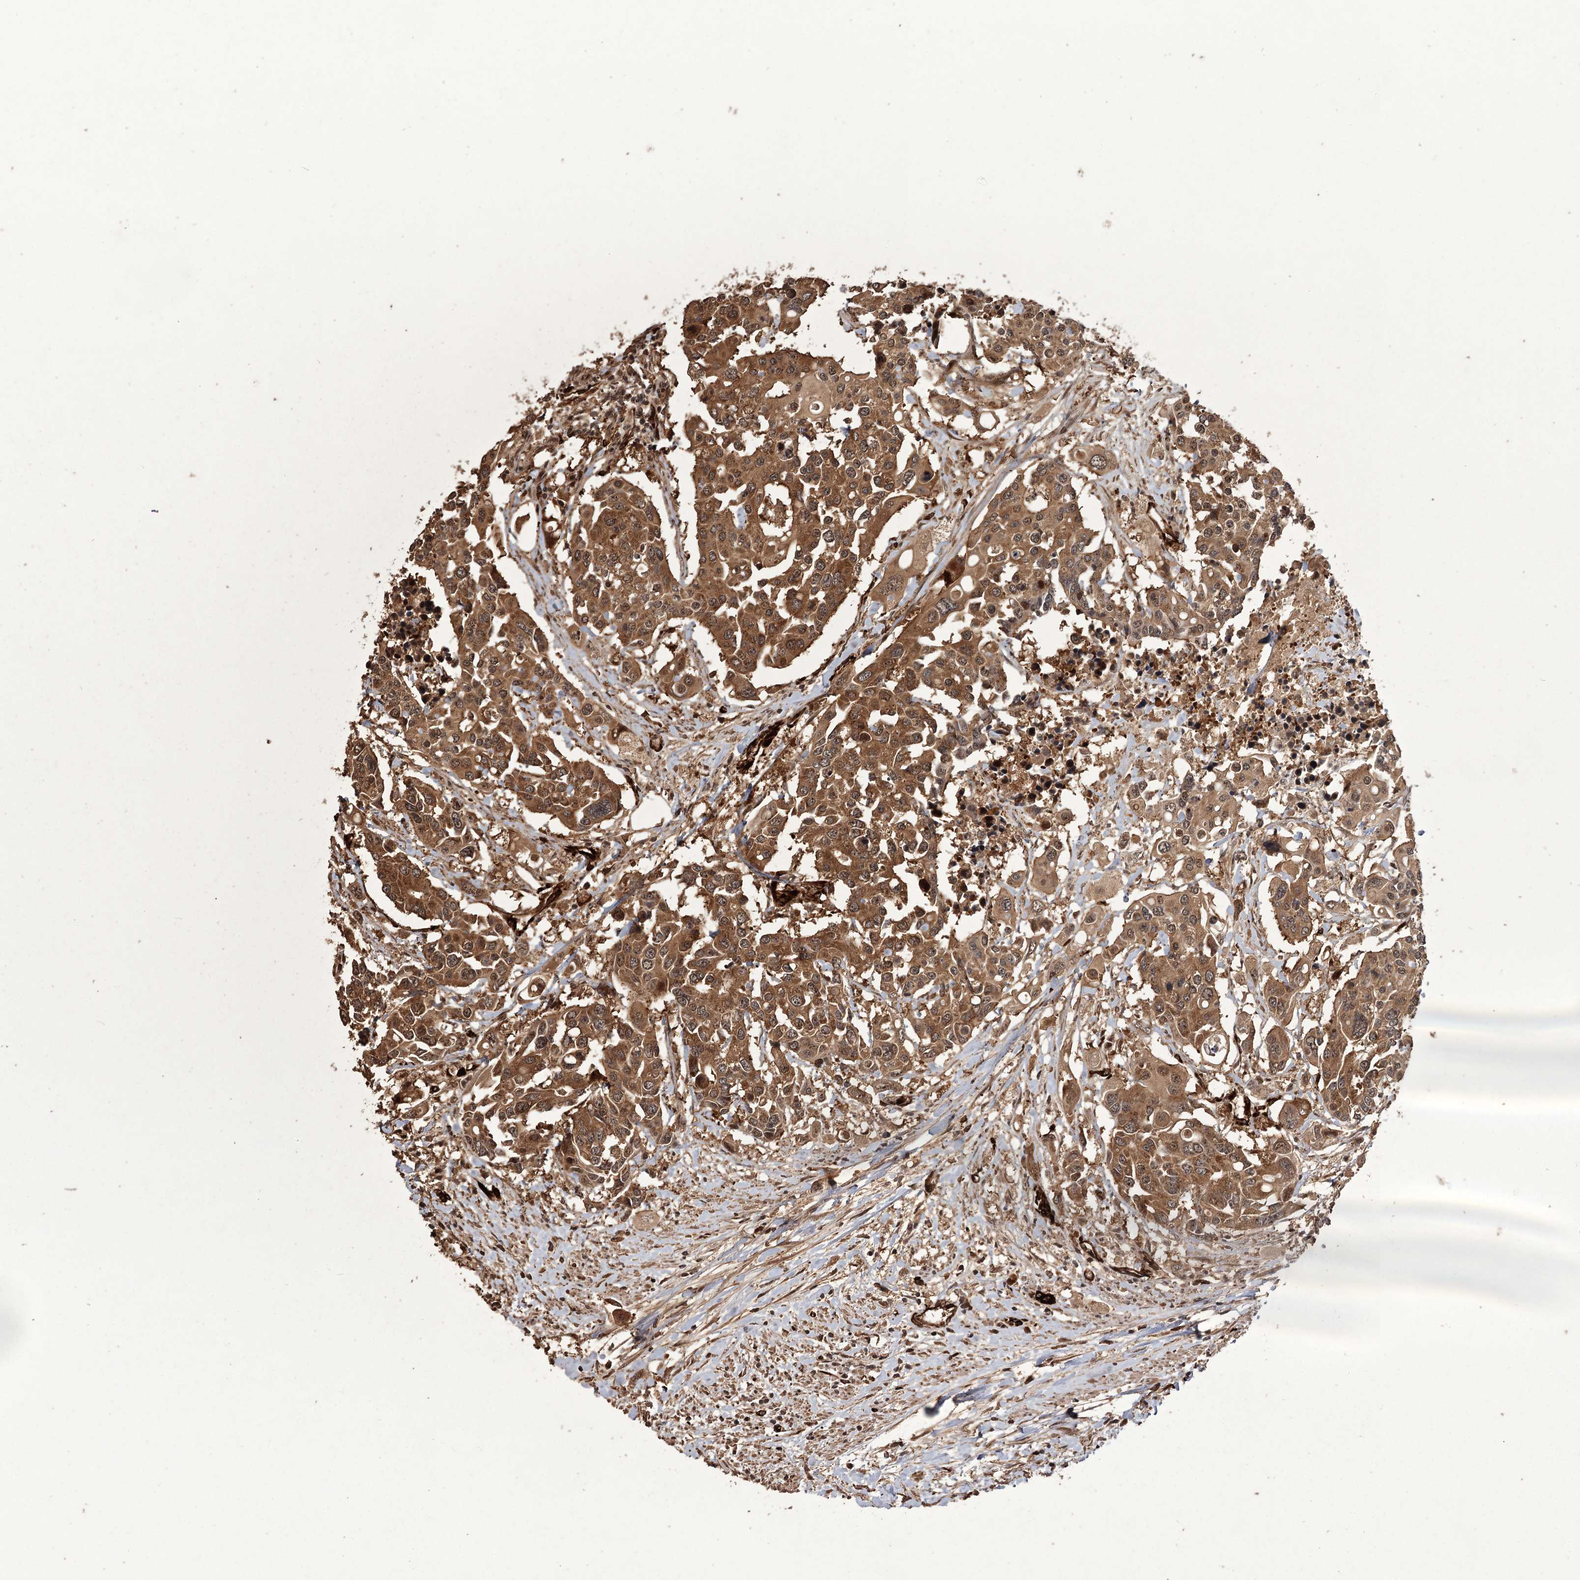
{"staining": {"intensity": "moderate", "quantity": ">75%", "location": "cytoplasmic/membranous,nuclear"}, "tissue": "colorectal cancer", "cell_type": "Tumor cells", "image_type": "cancer", "snomed": [{"axis": "morphology", "description": "Adenocarcinoma, NOS"}, {"axis": "topography", "description": "Colon"}], "caption": "Immunohistochemical staining of human colorectal cancer demonstrates moderate cytoplasmic/membranous and nuclear protein staining in approximately >75% of tumor cells.", "gene": "RPAP3", "patient": {"sex": "male", "age": 77}}